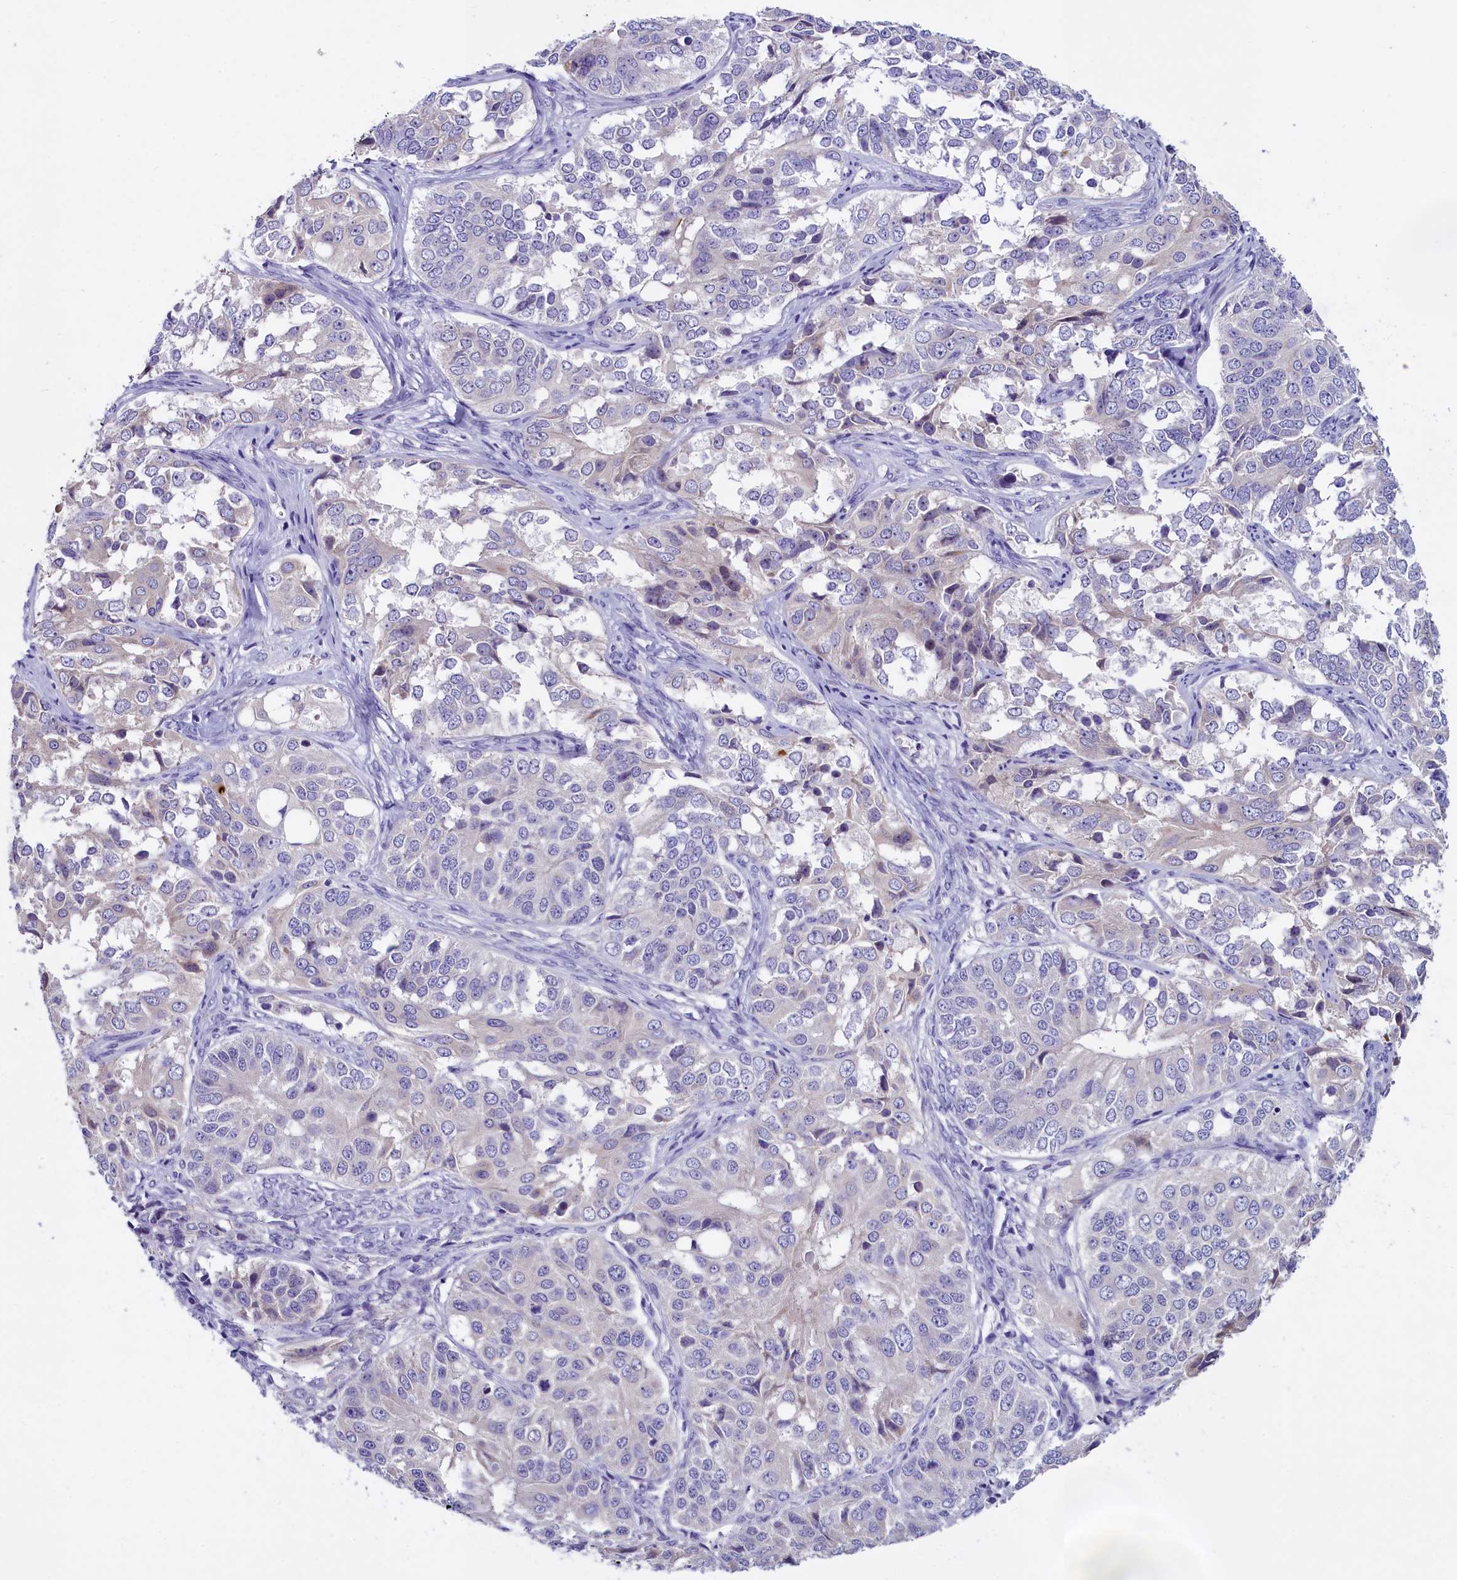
{"staining": {"intensity": "negative", "quantity": "none", "location": "none"}, "tissue": "ovarian cancer", "cell_type": "Tumor cells", "image_type": "cancer", "snomed": [{"axis": "morphology", "description": "Carcinoma, endometroid"}, {"axis": "topography", "description": "Ovary"}], "caption": "DAB immunohistochemical staining of human ovarian endometroid carcinoma demonstrates no significant staining in tumor cells. Nuclei are stained in blue.", "gene": "RTTN", "patient": {"sex": "female", "age": 51}}